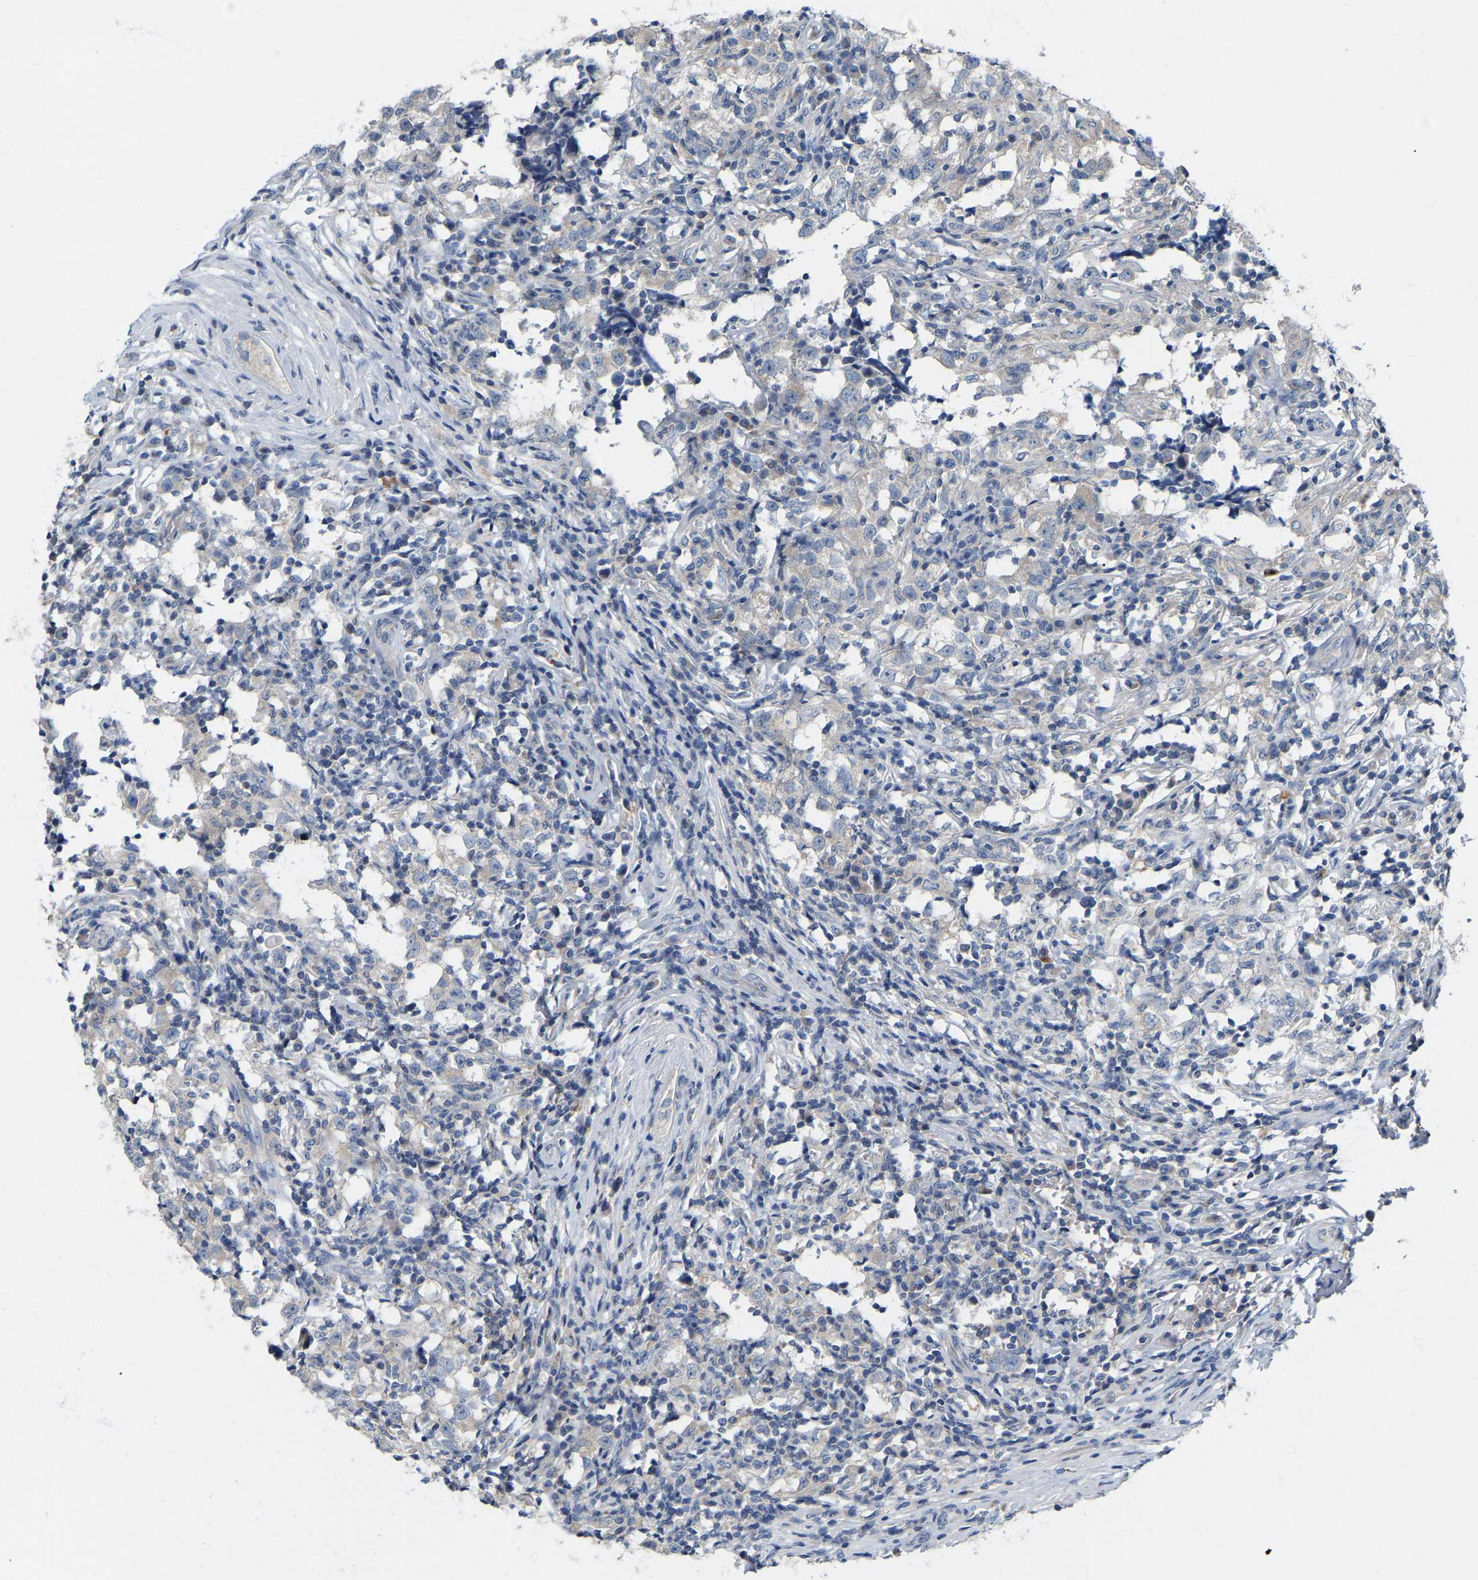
{"staining": {"intensity": "negative", "quantity": "none", "location": "none"}, "tissue": "testis cancer", "cell_type": "Tumor cells", "image_type": "cancer", "snomed": [{"axis": "morphology", "description": "Carcinoma, Embryonal, NOS"}, {"axis": "topography", "description": "Testis"}], "caption": "Testis cancer (embryonal carcinoma) was stained to show a protein in brown. There is no significant positivity in tumor cells.", "gene": "WIPI2", "patient": {"sex": "male", "age": 21}}